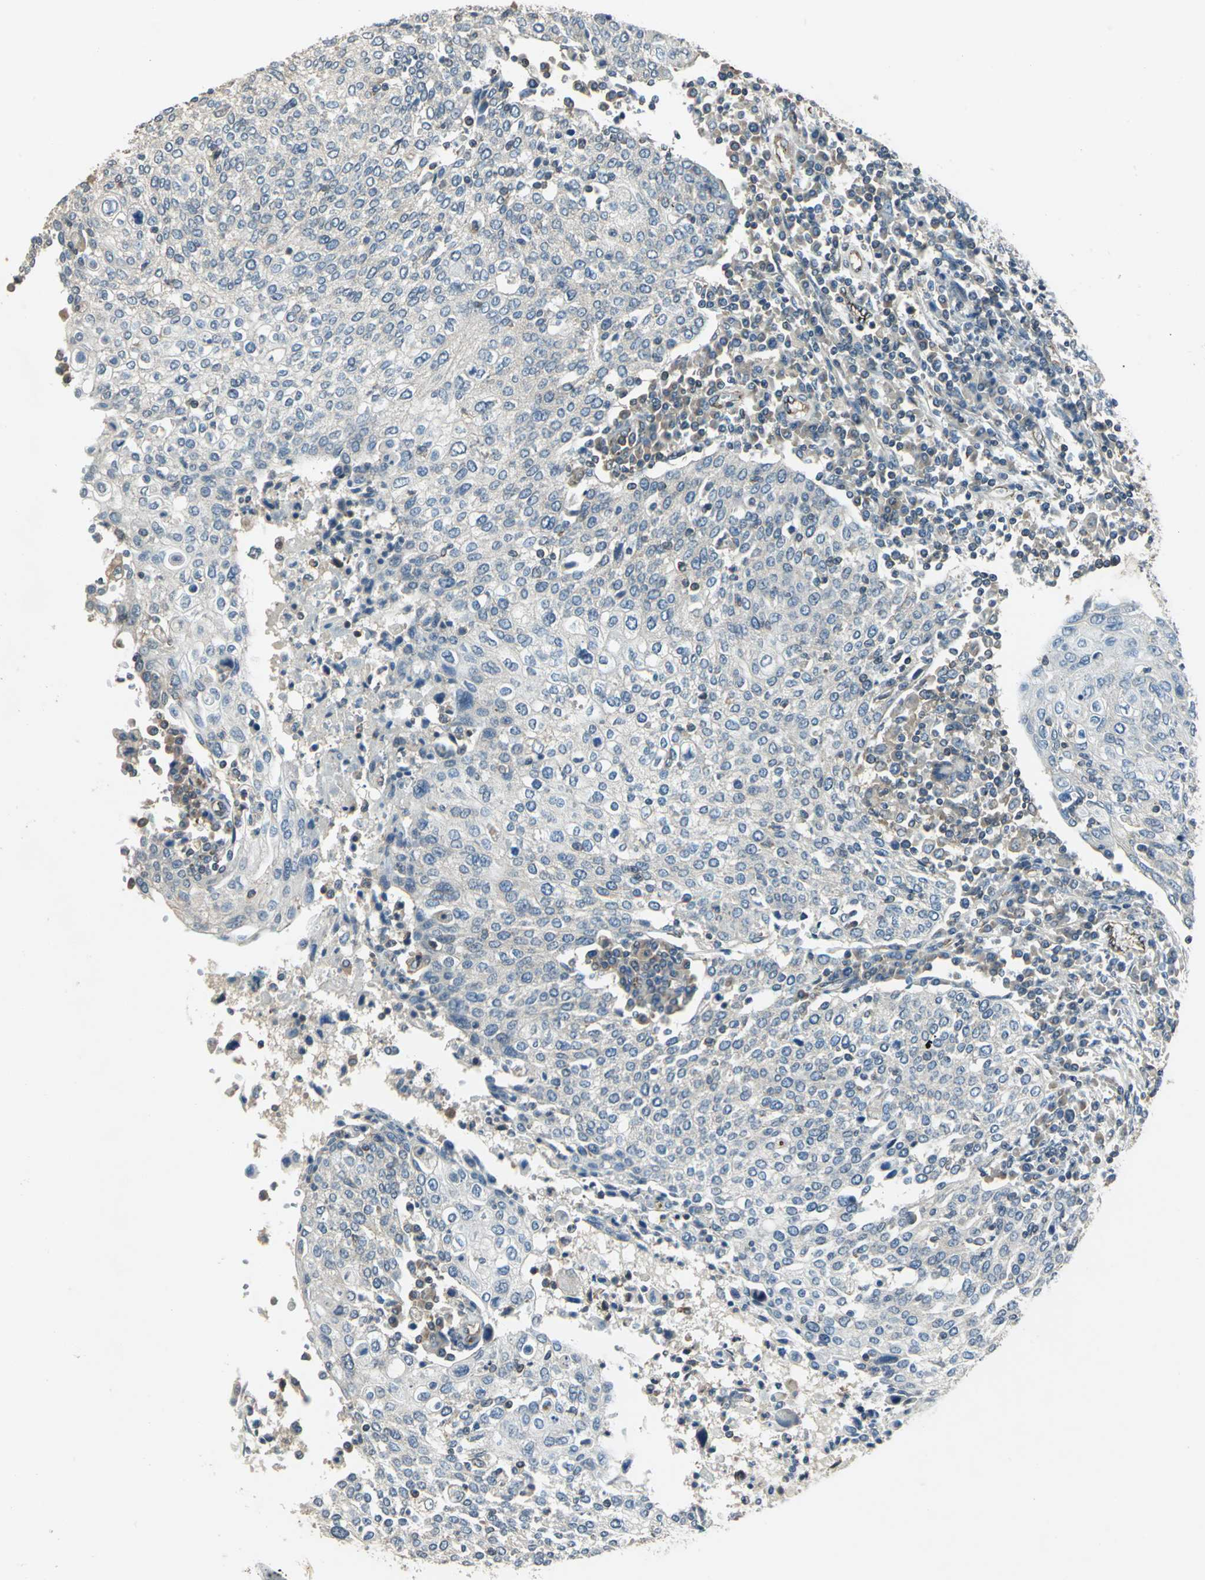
{"staining": {"intensity": "negative", "quantity": "none", "location": "none"}, "tissue": "cervical cancer", "cell_type": "Tumor cells", "image_type": "cancer", "snomed": [{"axis": "morphology", "description": "Squamous cell carcinoma, NOS"}, {"axis": "topography", "description": "Cervix"}], "caption": "Immunohistochemical staining of cervical squamous cell carcinoma displays no significant expression in tumor cells.", "gene": "RAPGEF1", "patient": {"sex": "female", "age": 40}}